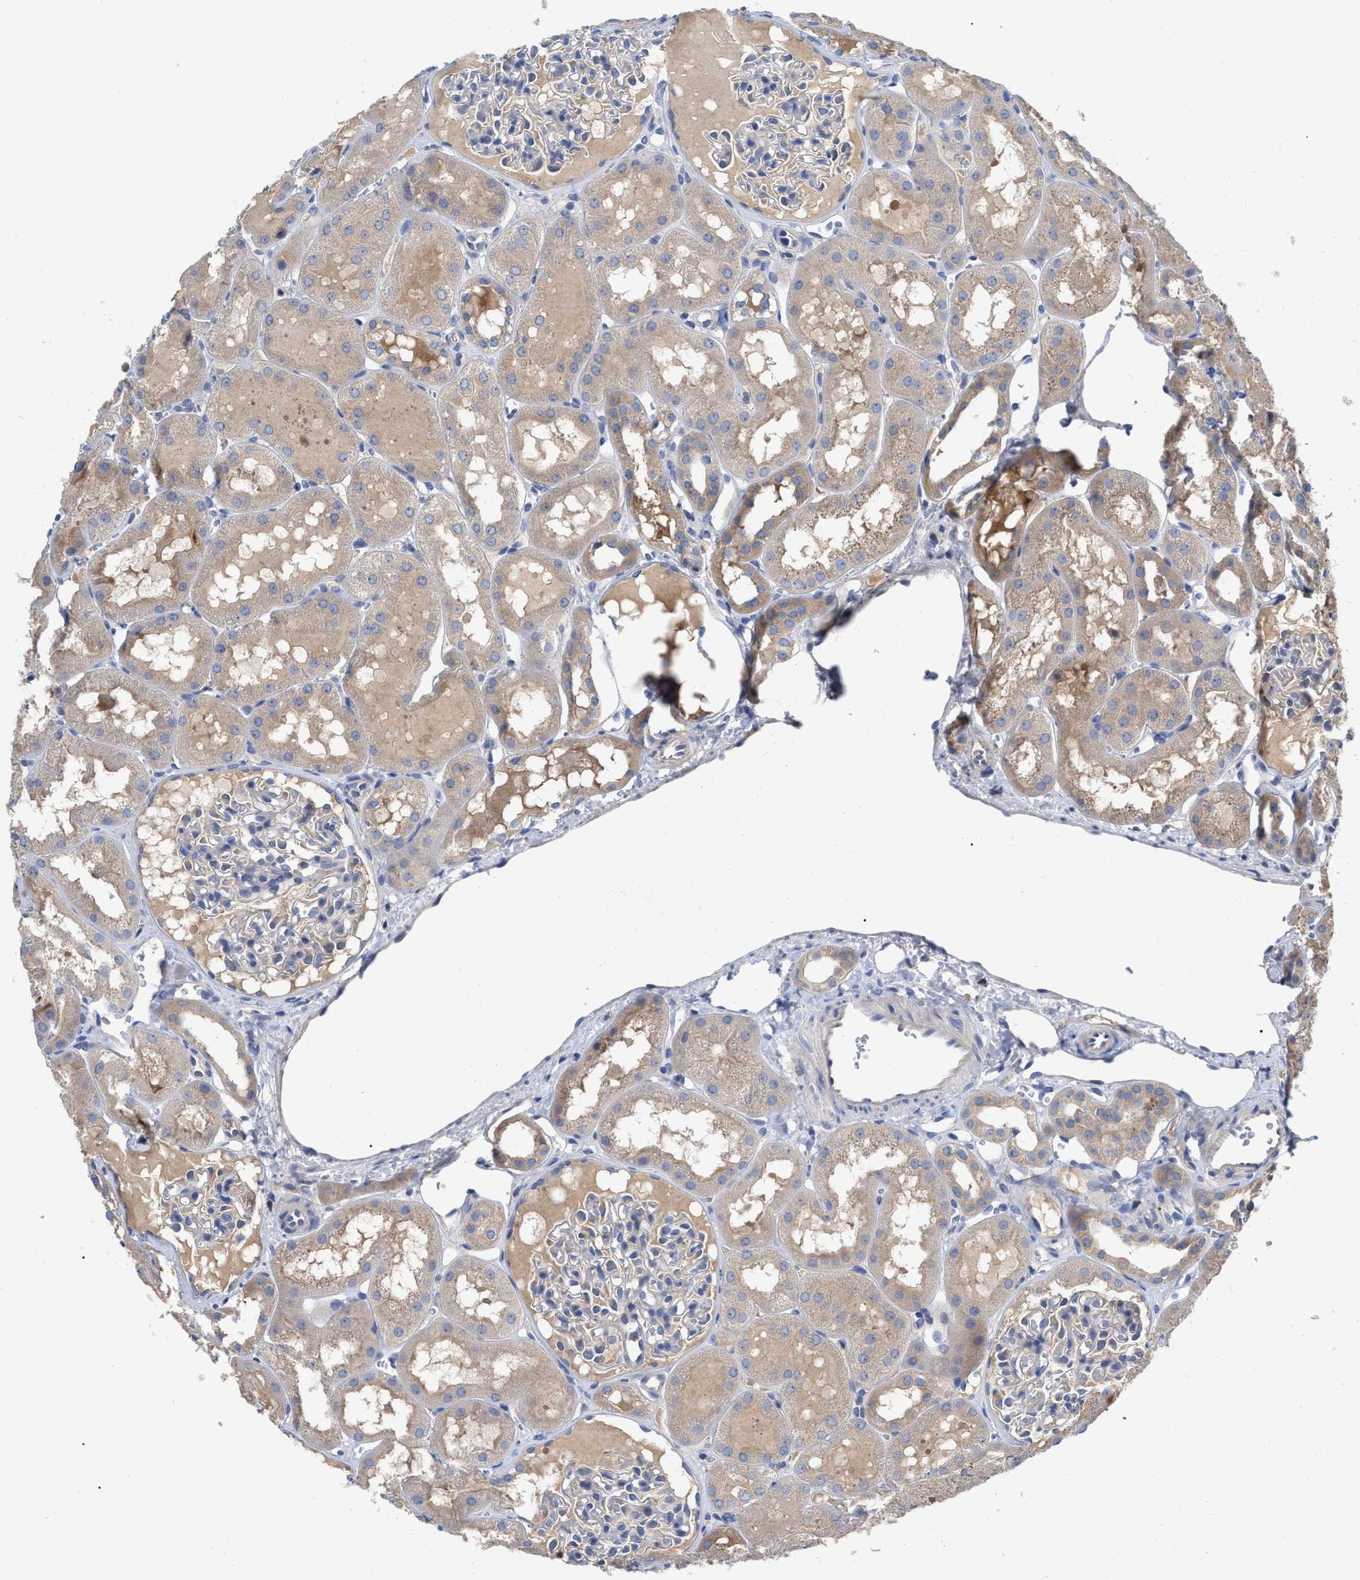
{"staining": {"intensity": "weak", "quantity": "<25%", "location": "cytoplasmic/membranous"}, "tissue": "kidney", "cell_type": "Cells in glomeruli", "image_type": "normal", "snomed": [{"axis": "morphology", "description": "Normal tissue, NOS"}, {"axis": "topography", "description": "Kidney"}, {"axis": "topography", "description": "Urinary bladder"}], "caption": "The image exhibits no staining of cells in glomeruli in unremarkable kidney. (DAB immunohistochemistry (IHC) visualized using brightfield microscopy, high magnification).", "gene": "RAP1GDS1", "patient": {"sex": "male", "age": 16}}